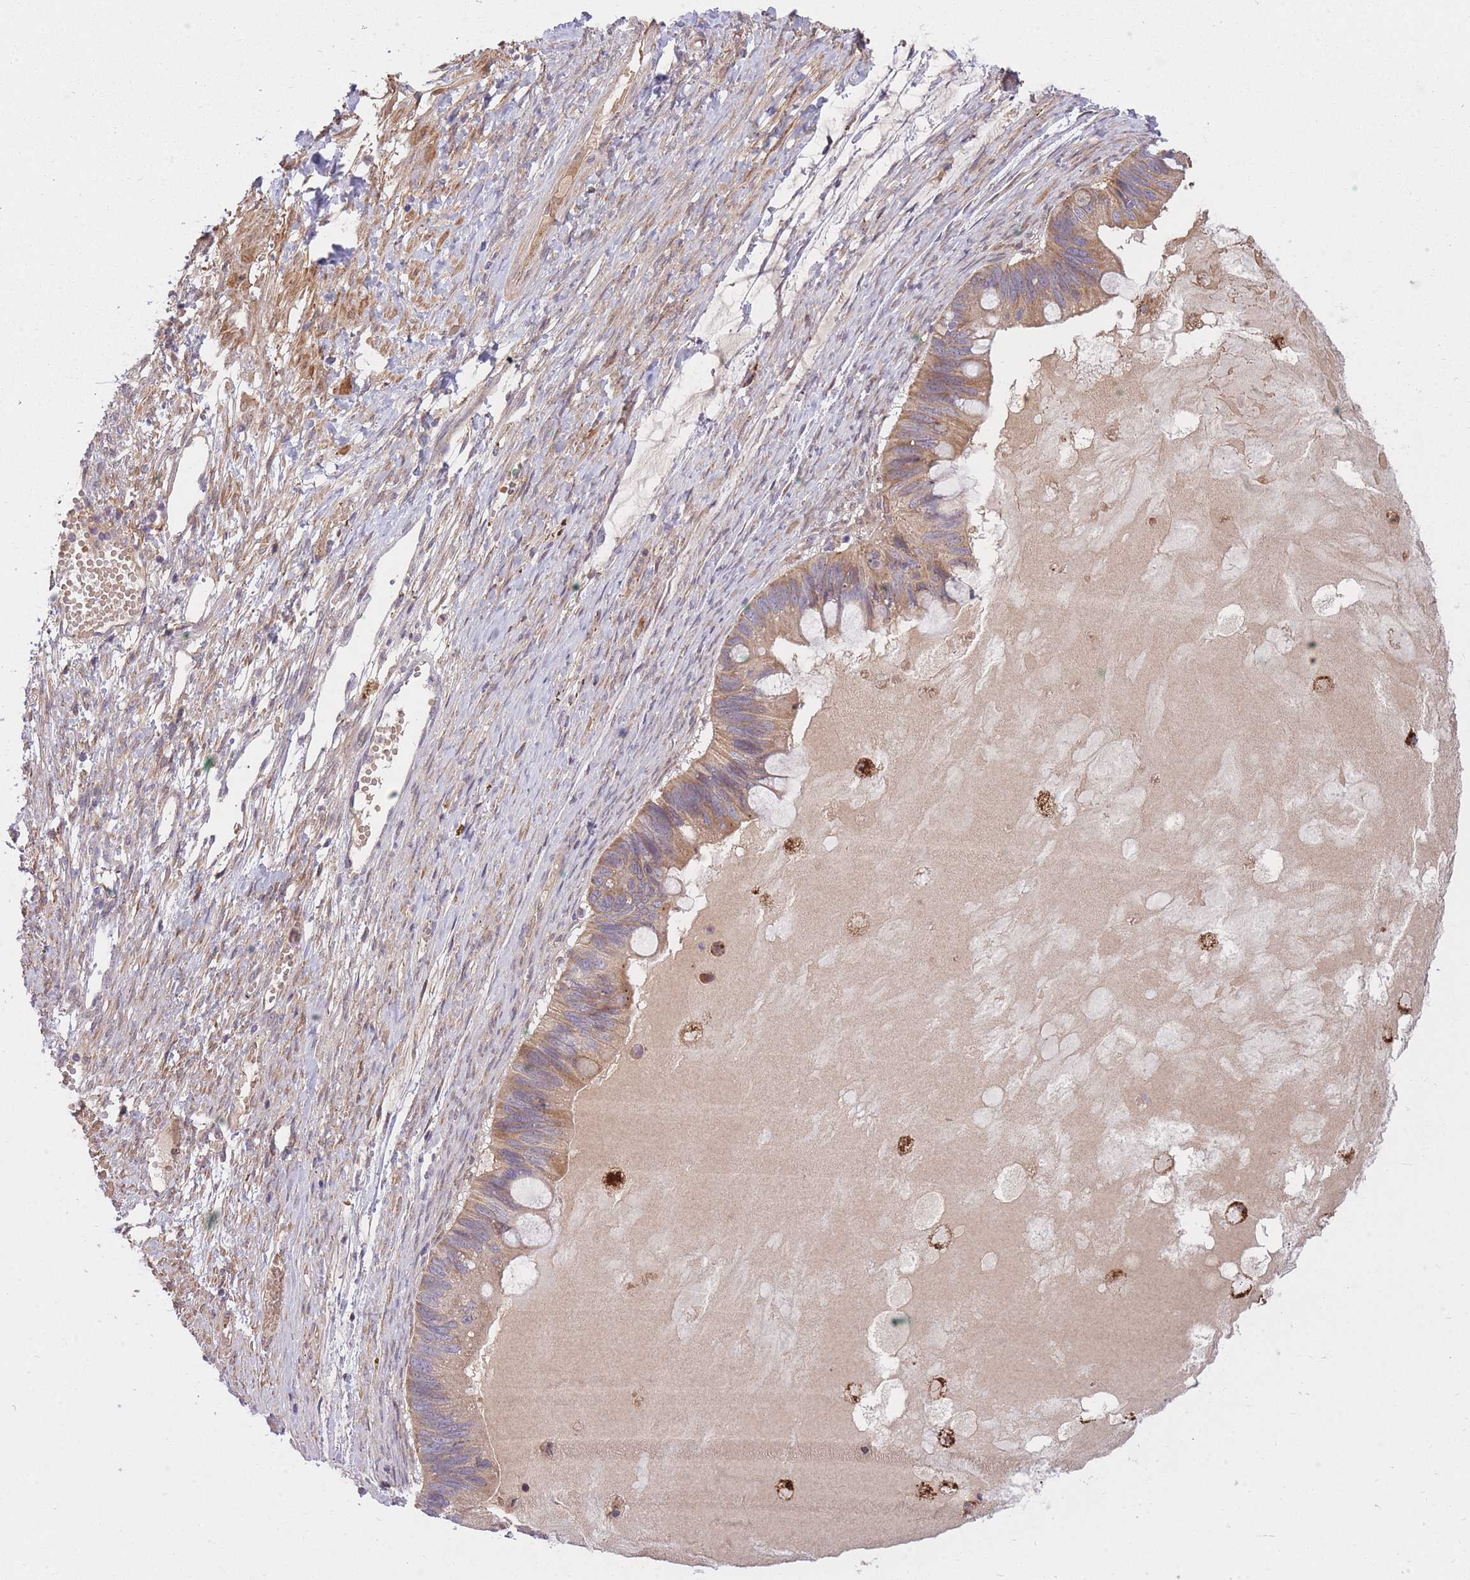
{"staining": {"intensity": "moderate", "quantity": ">75%", "location": "cytoplasmic/membranous"}, "tissue": "ovarian cancer", "cell_type": "Tumor cells", "image_type": "cancer", "snomed": [{"axis": "morphology", "description": "Cystadenocarcinoma, mucinous, NOS"}, {"axis": "topography", "description": "Ovary"}], "caption": "Immunohistochemical staining of human ovarian mucinous cystadenocarcinoma demonstrates medium levels of moderate cytoplasmic/membranous positivity in about >75% of tumor cells.", "gene": "POLR3F", "patient": {"sex": "female", "age": 61}}